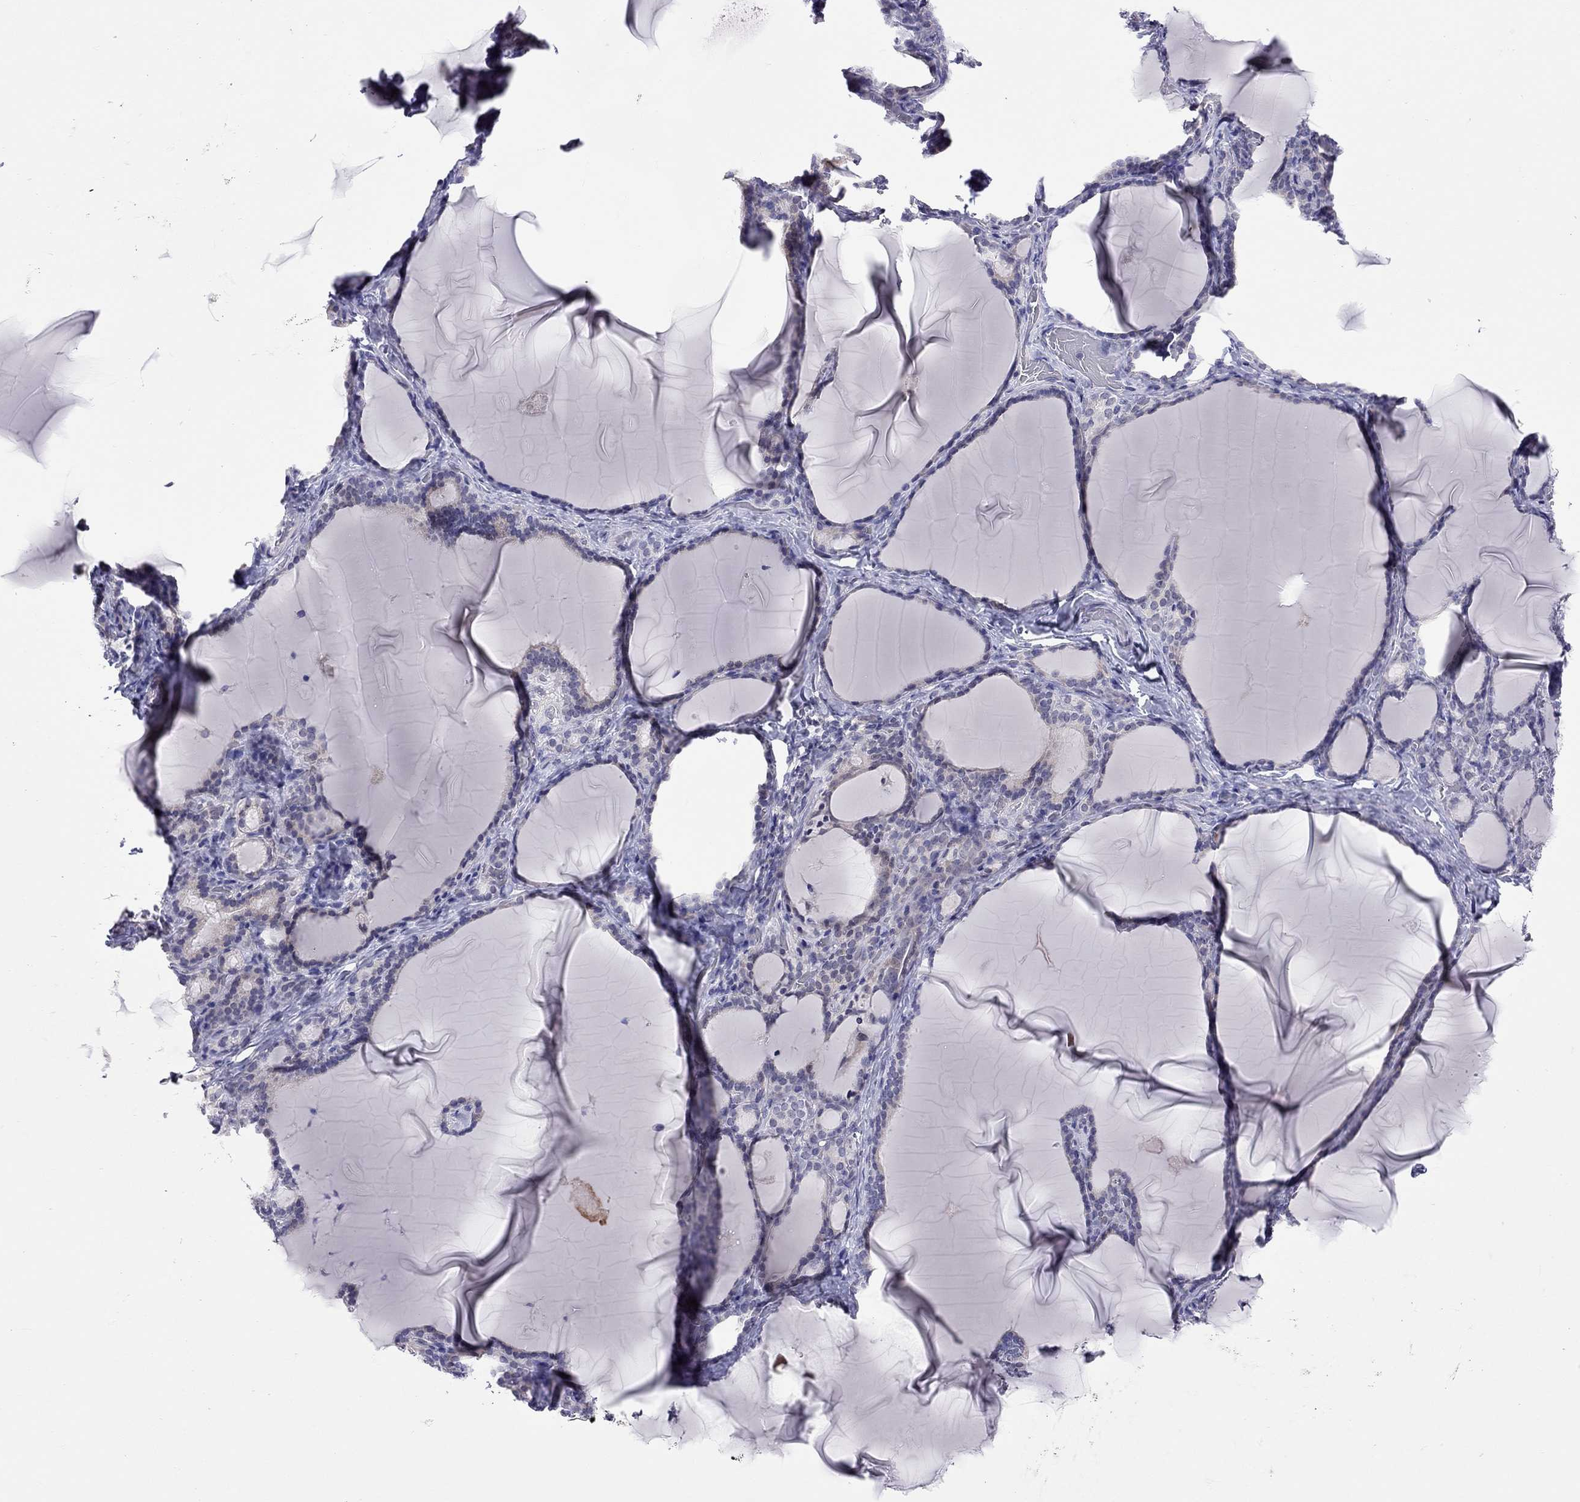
{"staining": {"intensity": "negative", "quantity": "none", "location": "none"}, "tissue": "thyroid gland", "cell_type": "Glandular cells", "image_type": "normal", "snomed": [{"axis": "morphology", "description": "Normal tissue, NOS"}, {"axis": "morphology", "description": "Hyperplasia, NOS"}, {"axis": "topography", "description": "Thyroid gland"}], "caption": "Immunohistochemical staining of unremarkable human thyroid gland displays no significant staining in glandular cells. (Stains: DAB immunohistochemistry (IHC) with hematoxylin counter stain, Microscopy: brightfield microscopy at high magnification).", "gene": "HES5", "patient": {"sex": "female", "age": 27}}